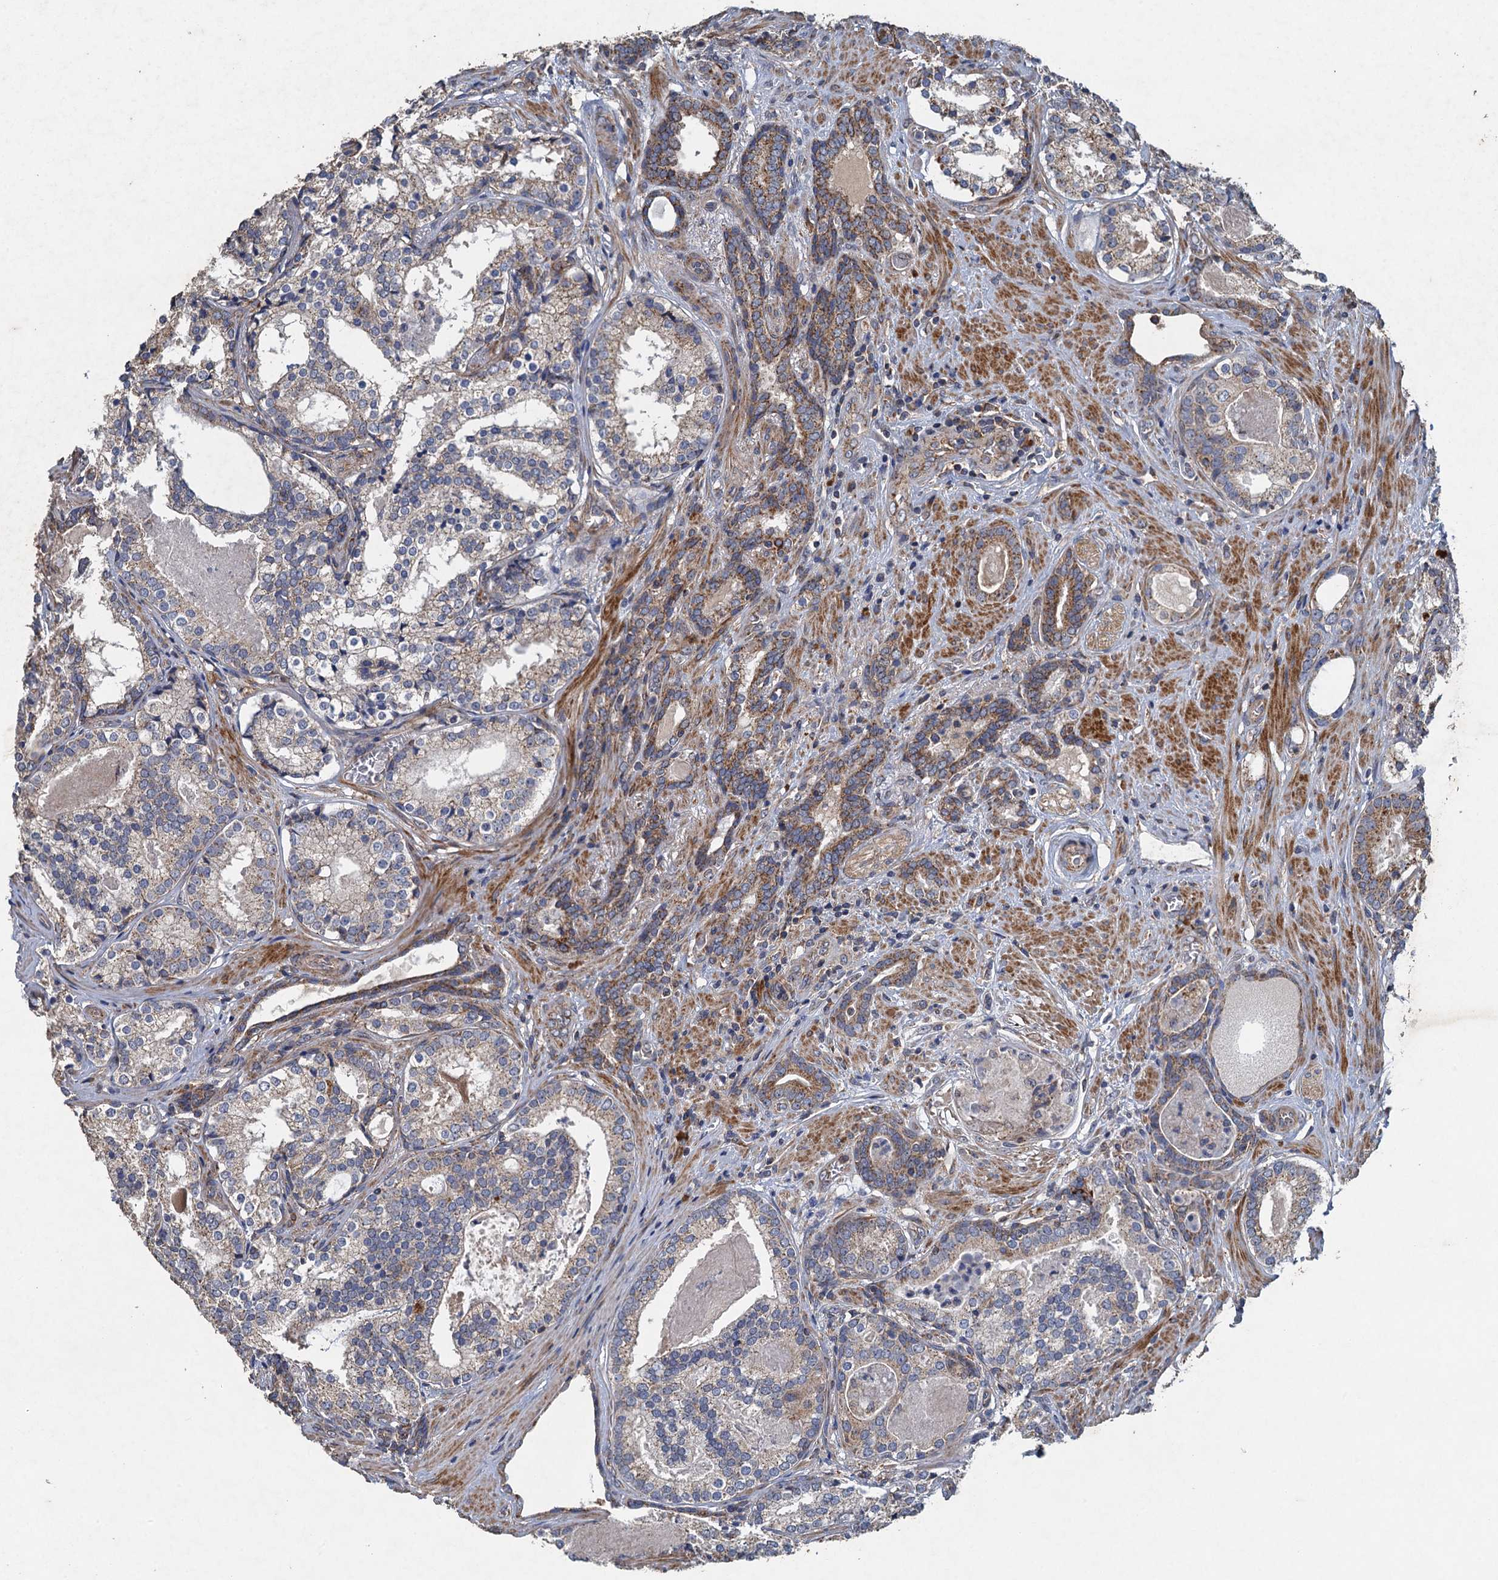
{"staining": {"intensity": "moderate", "quantity": "25%-75%", "location": "cytoplasmic/membranous"}, "tissue": "prostate cancer", "cell_type": "Tumor cells", "image_type": "cancer", "snomed": [{"axis": "morphology", "description": "Adenocarcinoma, High grade"}, {"axis": "topography", "description": "Prostate"}], "caption": "Immunohistochemical staining of prostate adenocarcinoma (high-grade) shows medium levels of moderate cytoplasmic/membranous staining in about 25%-75% of tumor cells.", "gene": "BCS1L", "patient": {"sex": "male", "age": 58}}